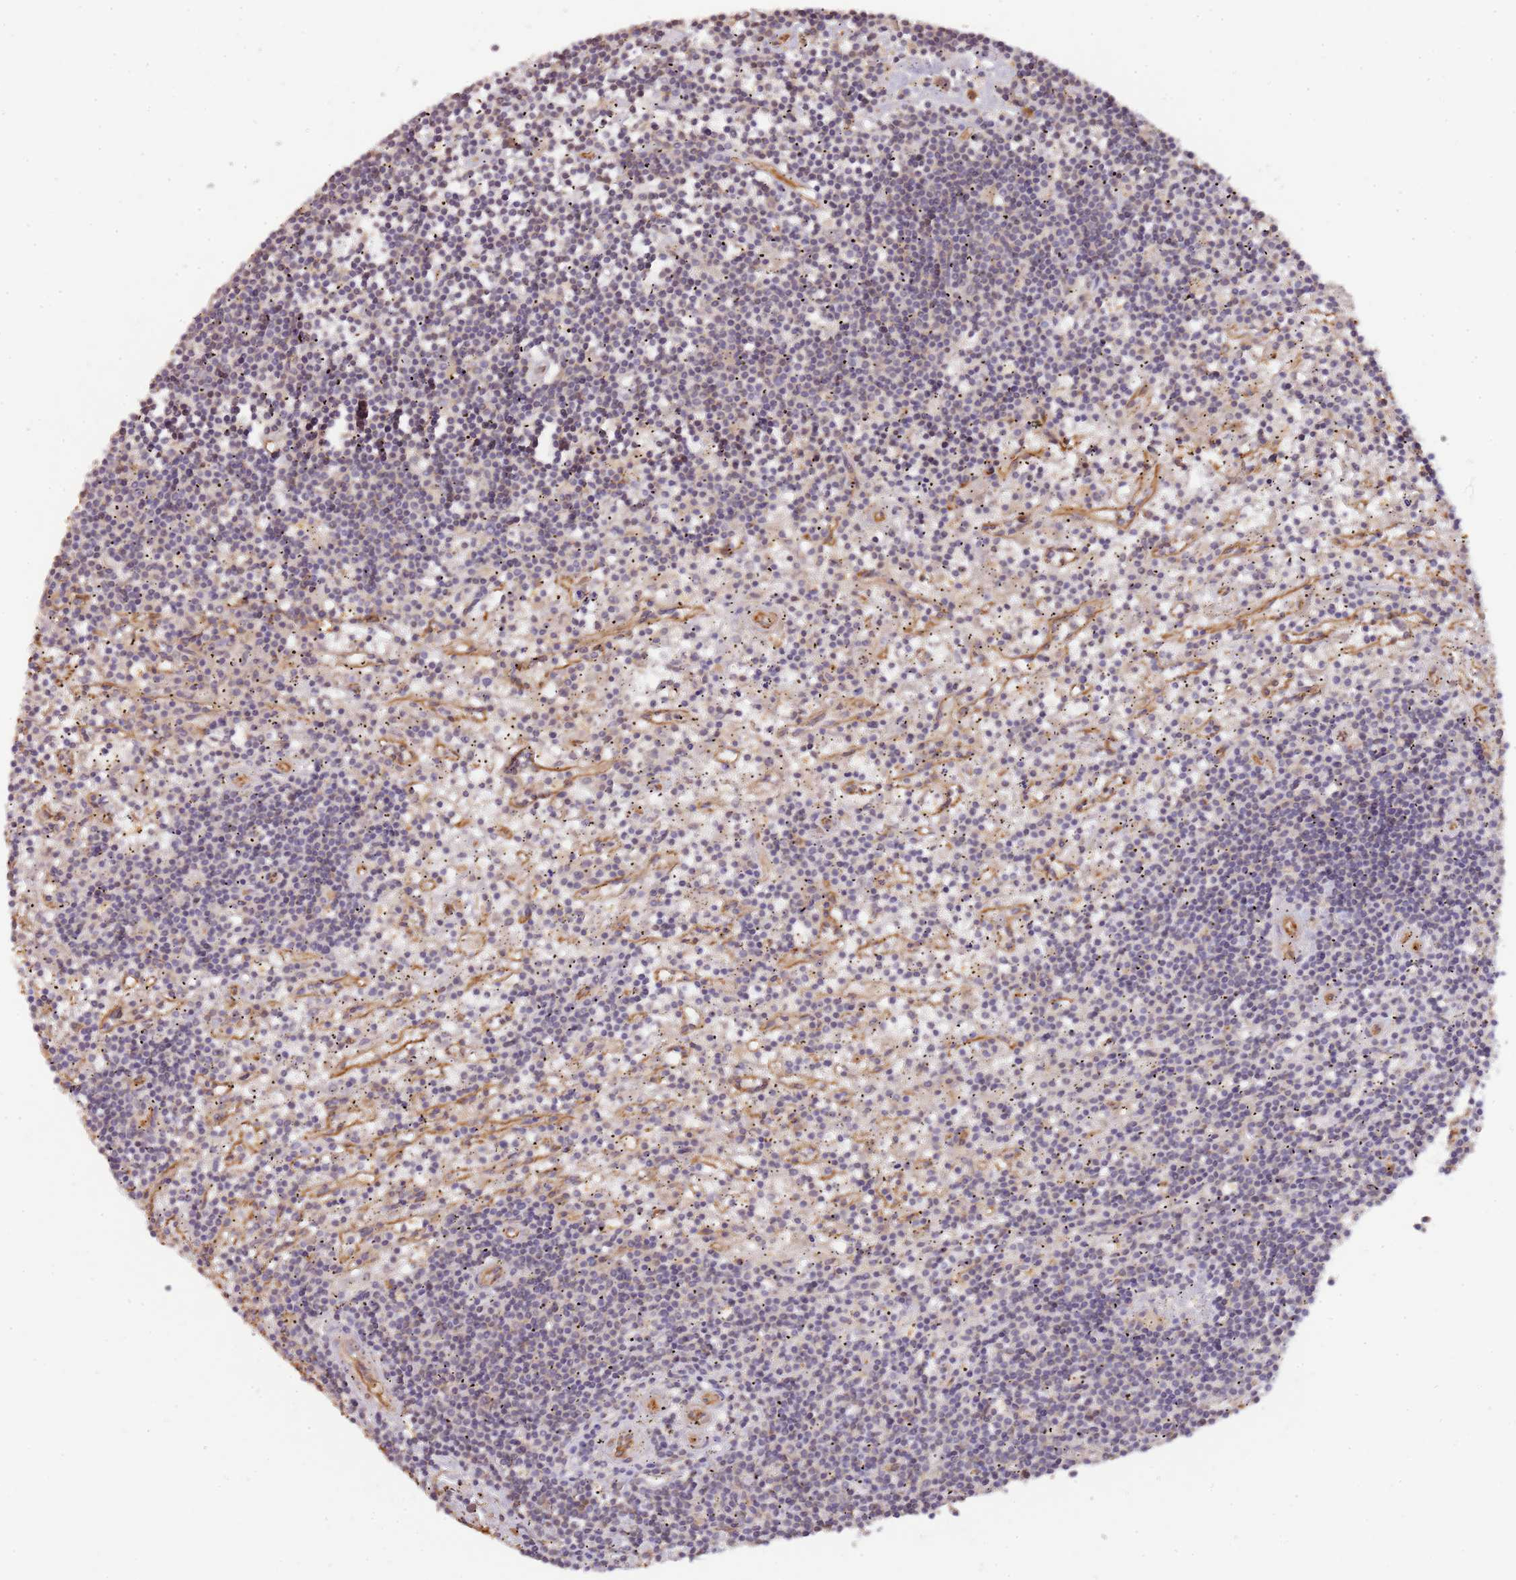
{"staining": {"intensity": "negative", "quantity": "none", "location": "none"}, "tissue": "lymphoma", "cell_type": "Tumor cells", "image_type": "cancer", "snomed": [{"axis": "morphology", "description": "Malignant lymphoma, non-Hodgkin's type, Low grade"}, {"axis": "topography", "description": "Spleen"}], "caption": "A high-resolution photomicrograph shows IHC staining of lymphoma, which demonstrates no significant positivity in tumor cells.", "gene": "SURF2", "patient": {"sex": "male", "age": 76}}